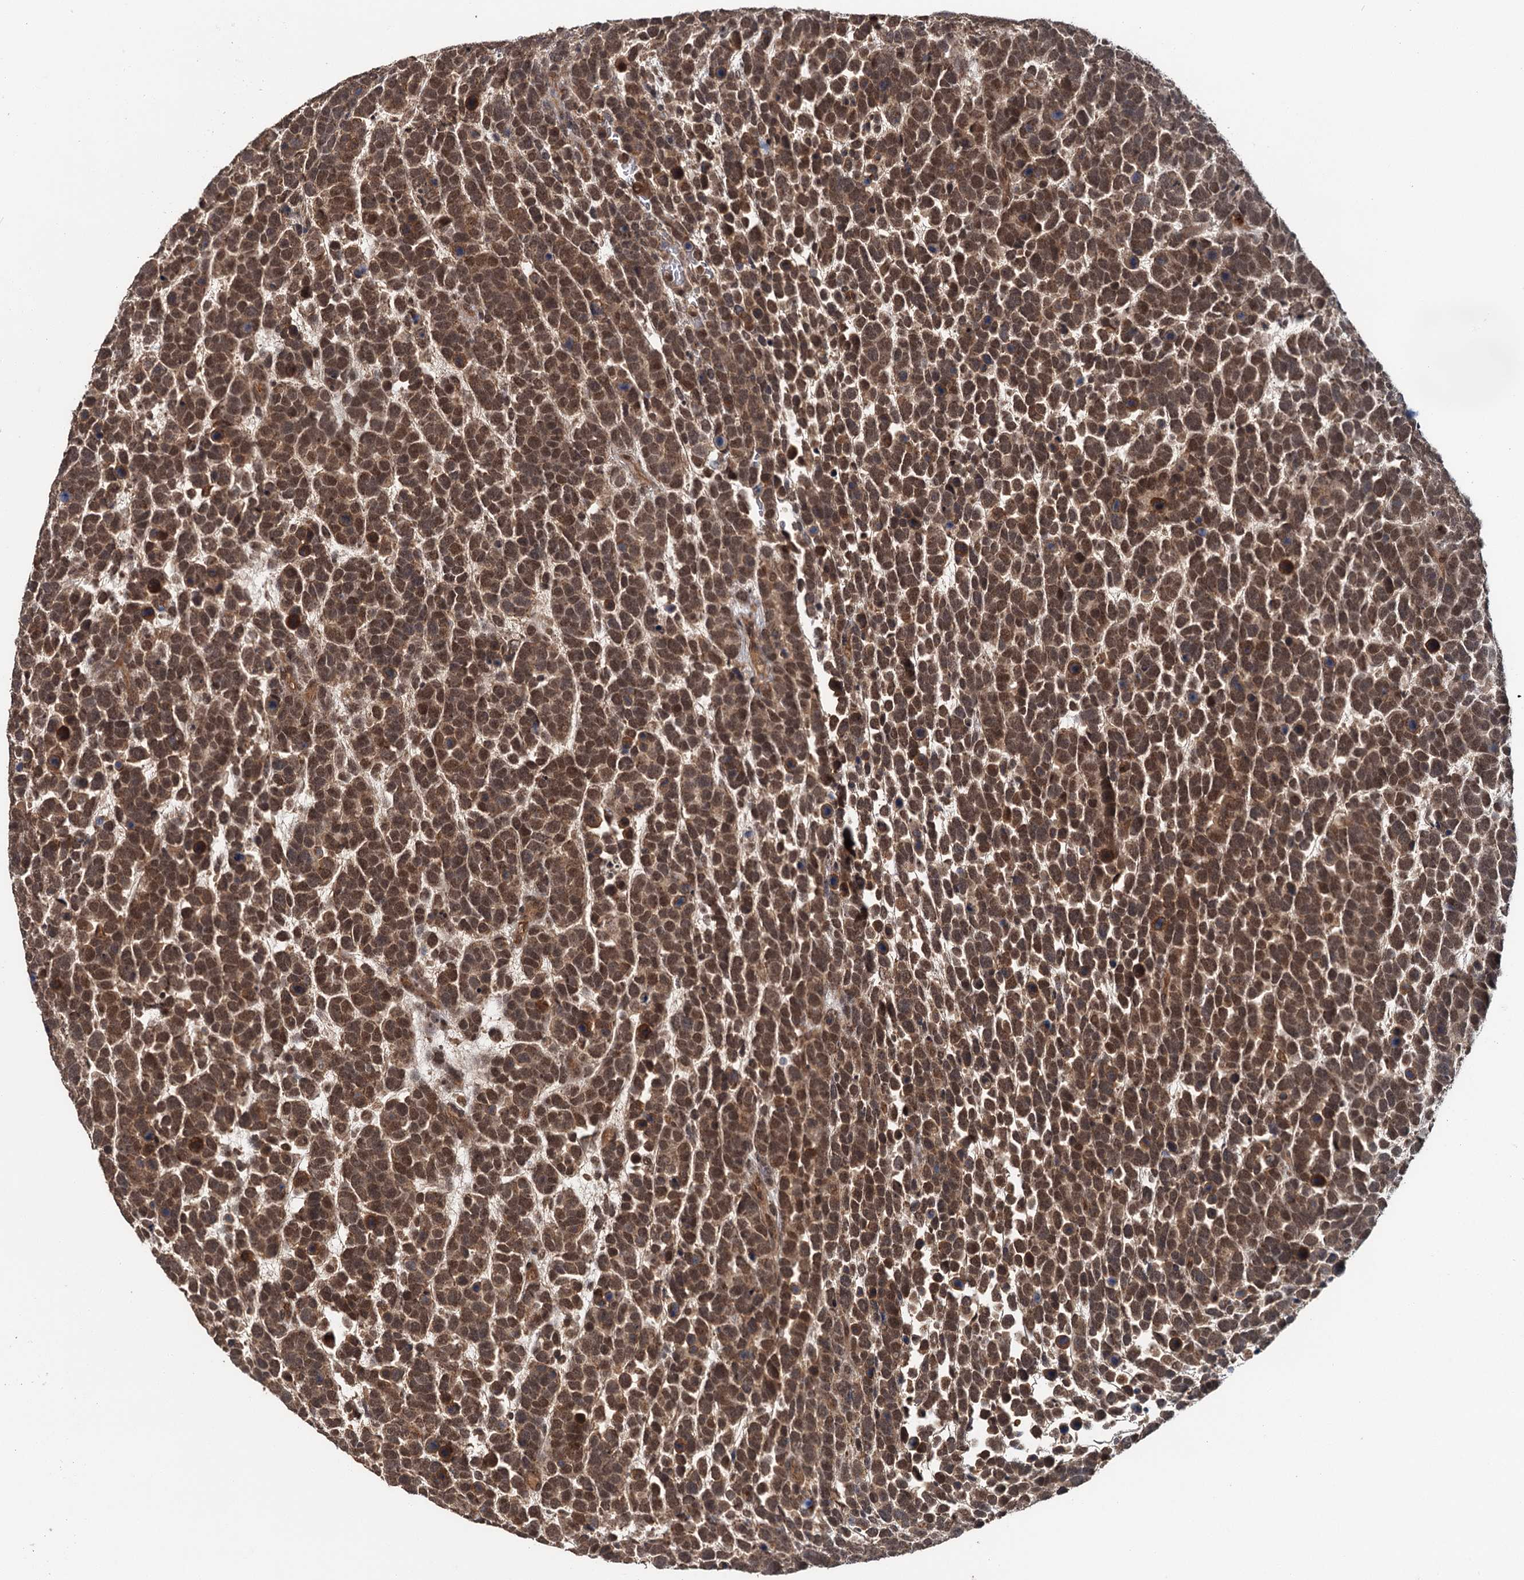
{"staining": {"intensity": "moderate", "quantity": ">75%", "location": "cytoplasmic/membranous,nuclear"}, "tissue": "urothelial cancer", "cell_type": "Tumor cells", "image_type": "cancer", "snomed": [{"axis": "morphology", "description": "Urothelial carcinoma, High grade"}, {"axis": "topography", "description": "Urinary bladder"}], "caption": "IHC staining of urothelial carcinoma (high-grade), which shows medium levels of moderate cytoplasmic/membranous and nuclear positivity in about >75% of tumor cells indicating moderate cytoplasmic/membranous and nuclear protein staining. The staining was performed using DAB (3,3'-diaminobenzidine) (brown) for protein detection and nuclei were counterstained in hematoxylin (blue).", "gene": "KANSL2", "patient": {"sex": "female", "age": 82}}